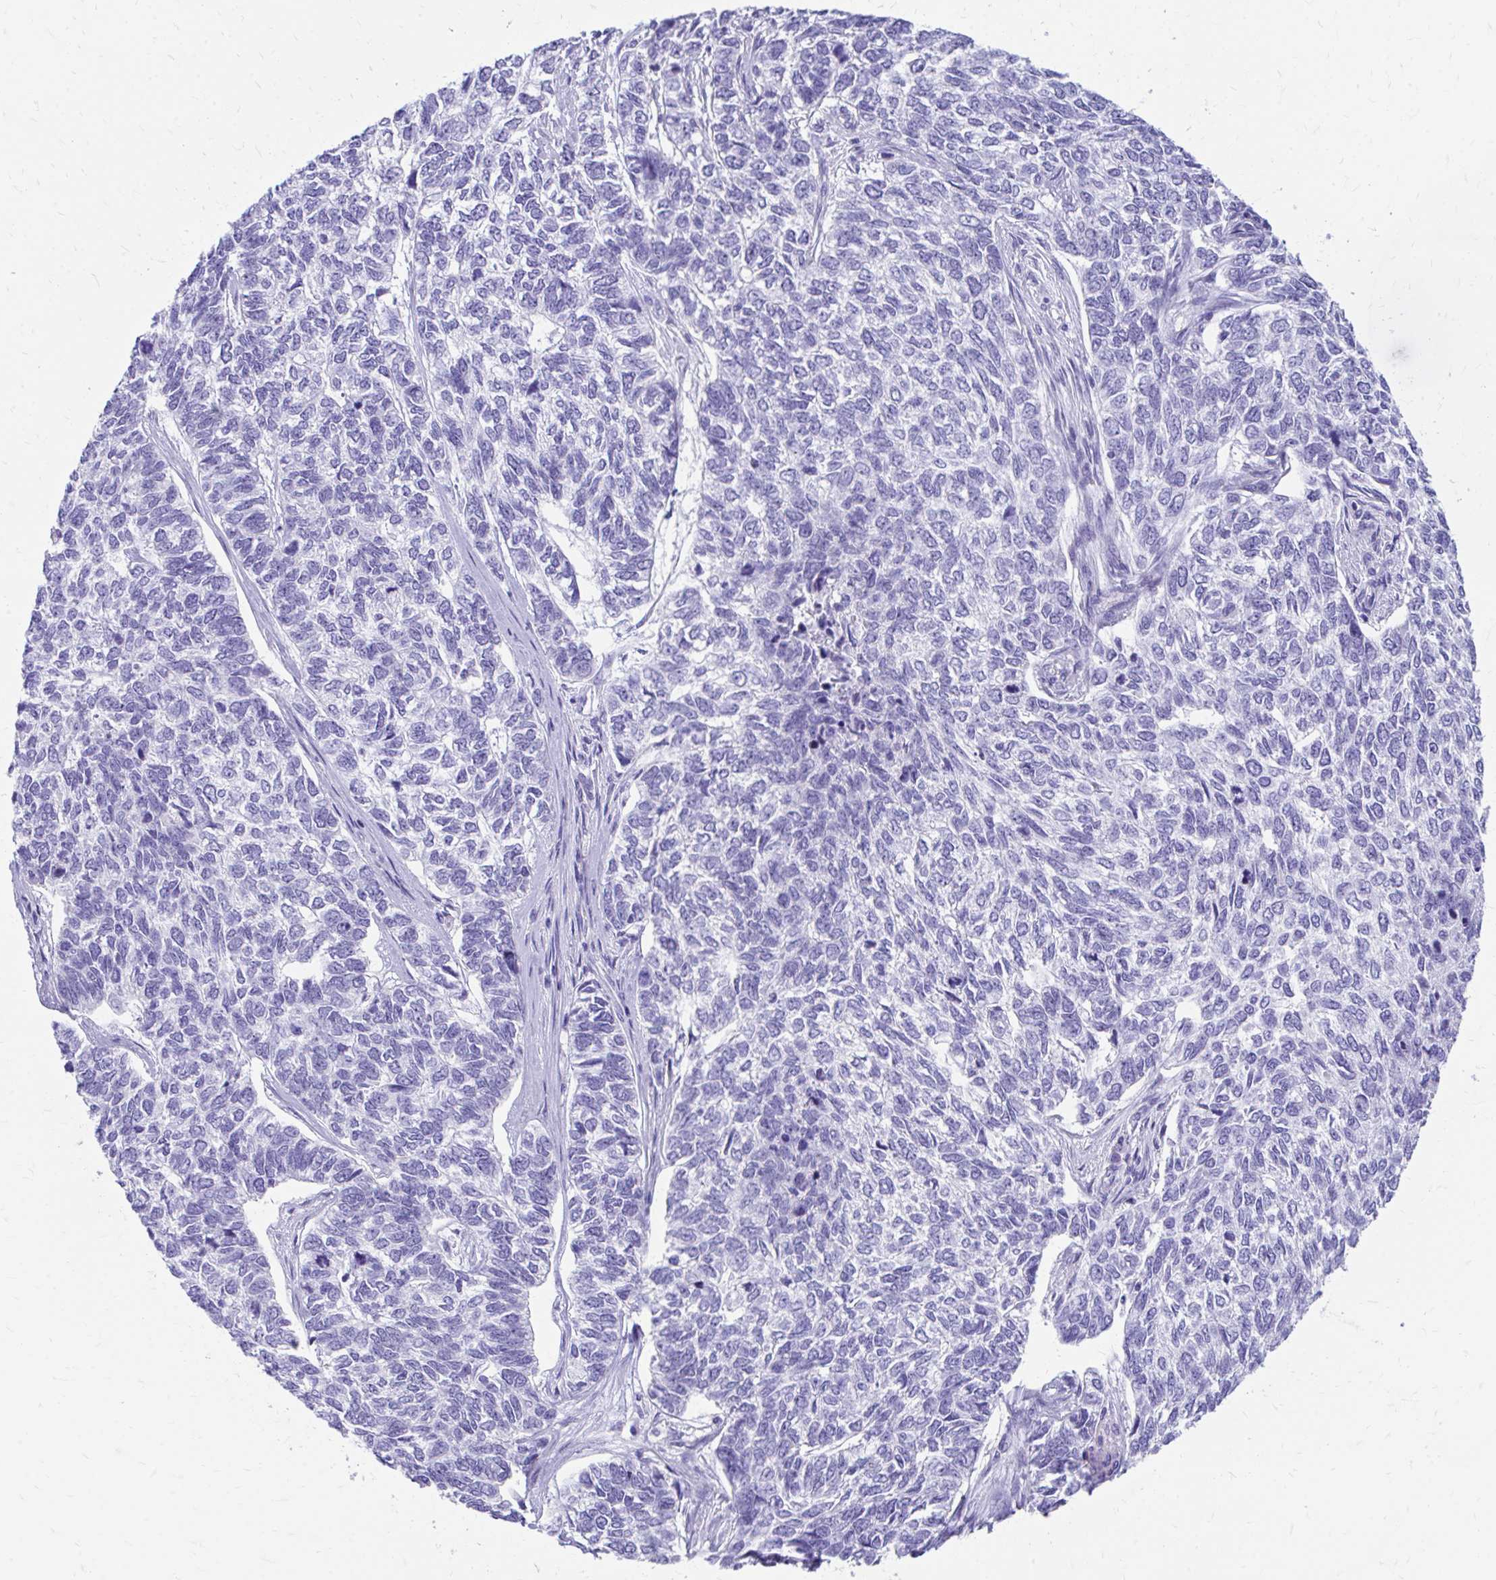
{"staining": {"intensity": "negative", "quantity": "none", "location": "none"}, "tissue": "skin cancer", "cell_type": "Tumor cells", "image_type": "cancer", "snomed": [{"axis": "morphology", "description": "Basal cell carcinoma"}, {"axis": "topography", "description": "Skin"}], "caption": "An immunohistochemistry (IHC) image of basal cell carcinoma (skin) is shown. There is no staining in tumor cells of basal cell carcinoma (skin). The staining was performed using DAB to visualize the protein expression in brown, while the nuclei were stained in blue with hematoxylin (Magnification: 20x).", "gene": "KRIT1", "patient": {"sex": "female", "age": 65}}